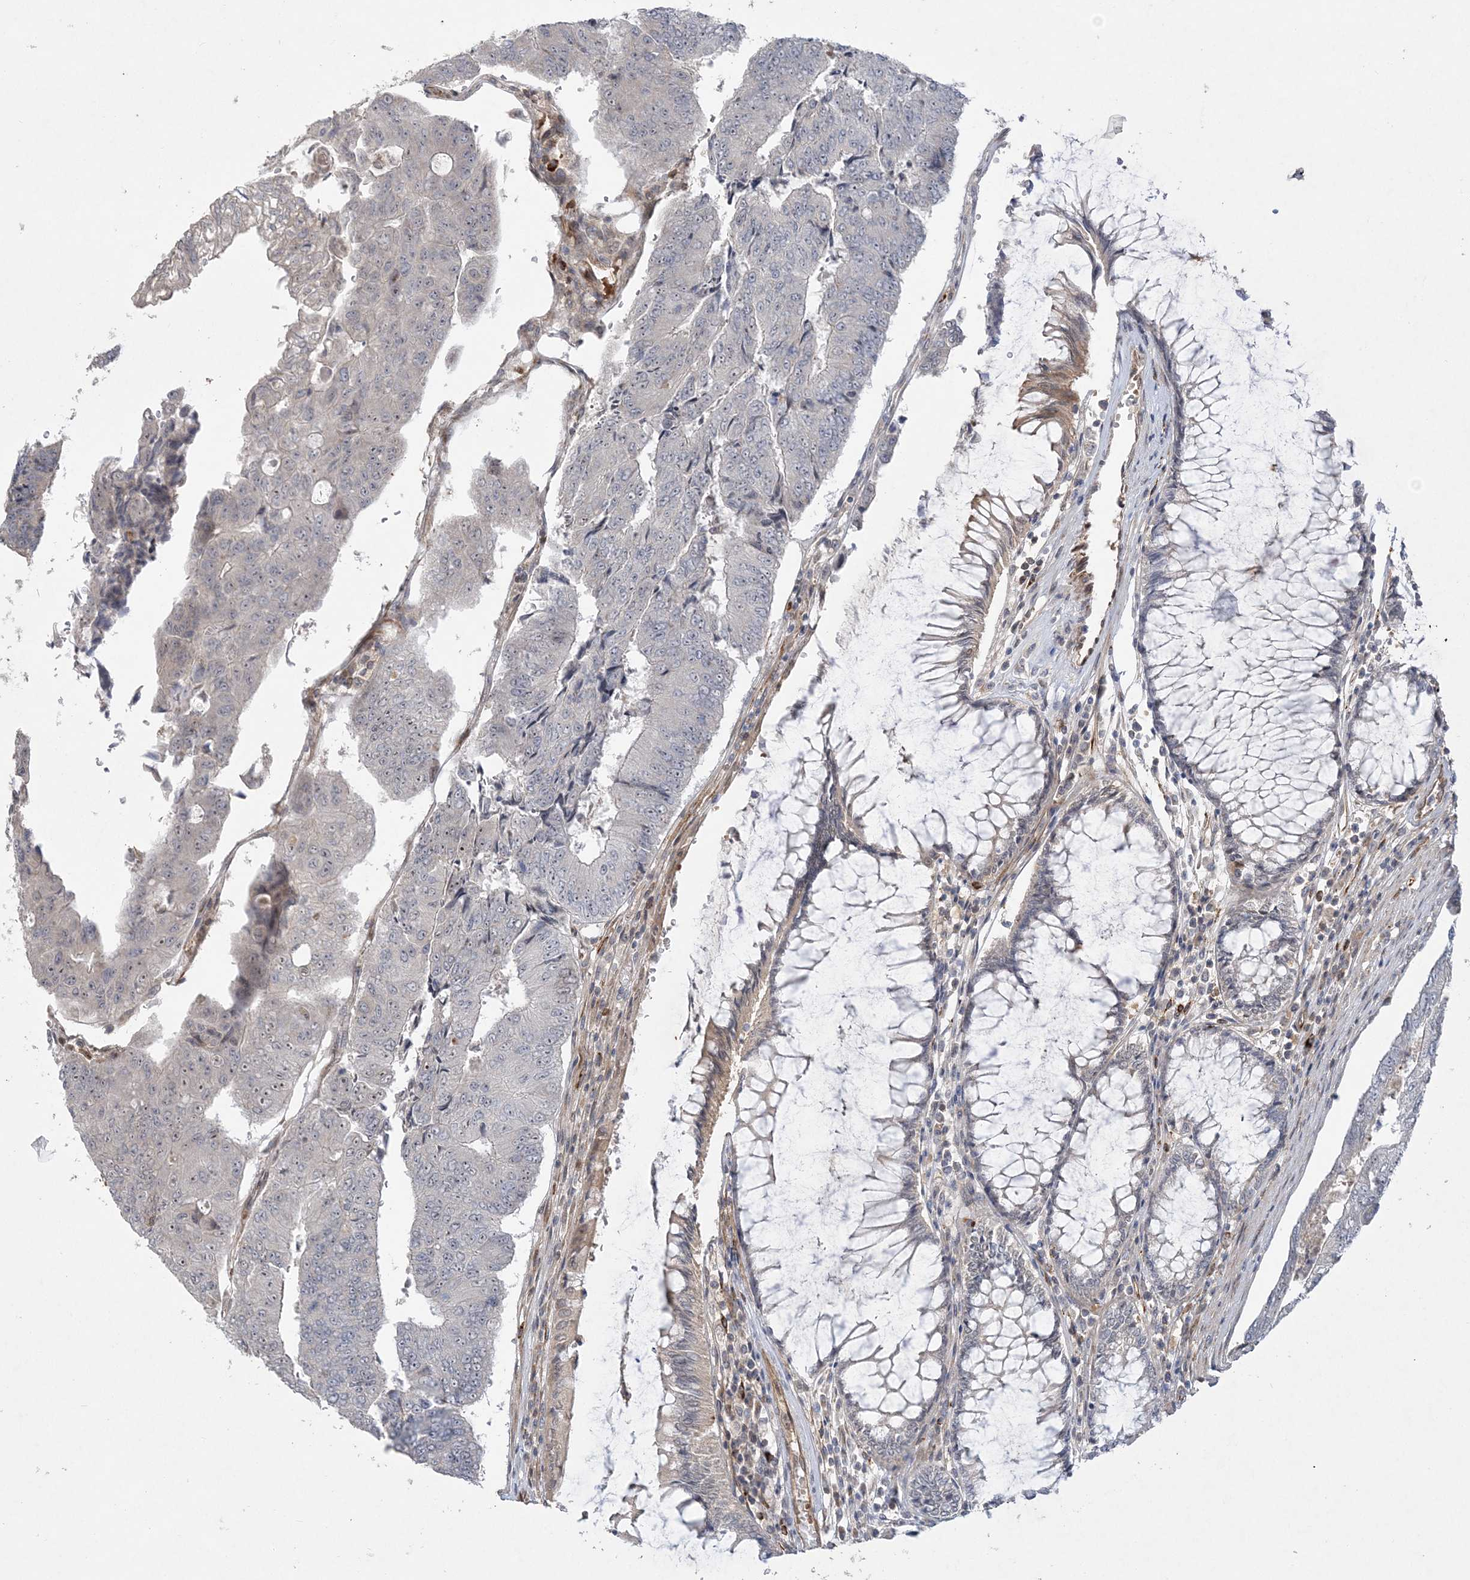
{"staining": {"intensity": "weak", "quantity": "<25%", "location": "nuclear"}, "tissue": "colorectal cancer", "cell_type": "Tumor cells", "image_type": "cancer", "snomed": [{"axis": "morphology", "description": "Adenocarcinoma, NOS"}, {"axis": "topography", "description": "Colon"}], "caption": "IHC image of neoplastic tissue: human adenocarcinoma (colorectal) stained with DAB (3,3'-diaminobenzidine) exhibits no significant protein expression in tumor cells. (Immunohistochemistry (ihc), brightfield microscopy, high magnification).", "gene": "INPP1", "patient": {"sex": "female", "age": 67}}